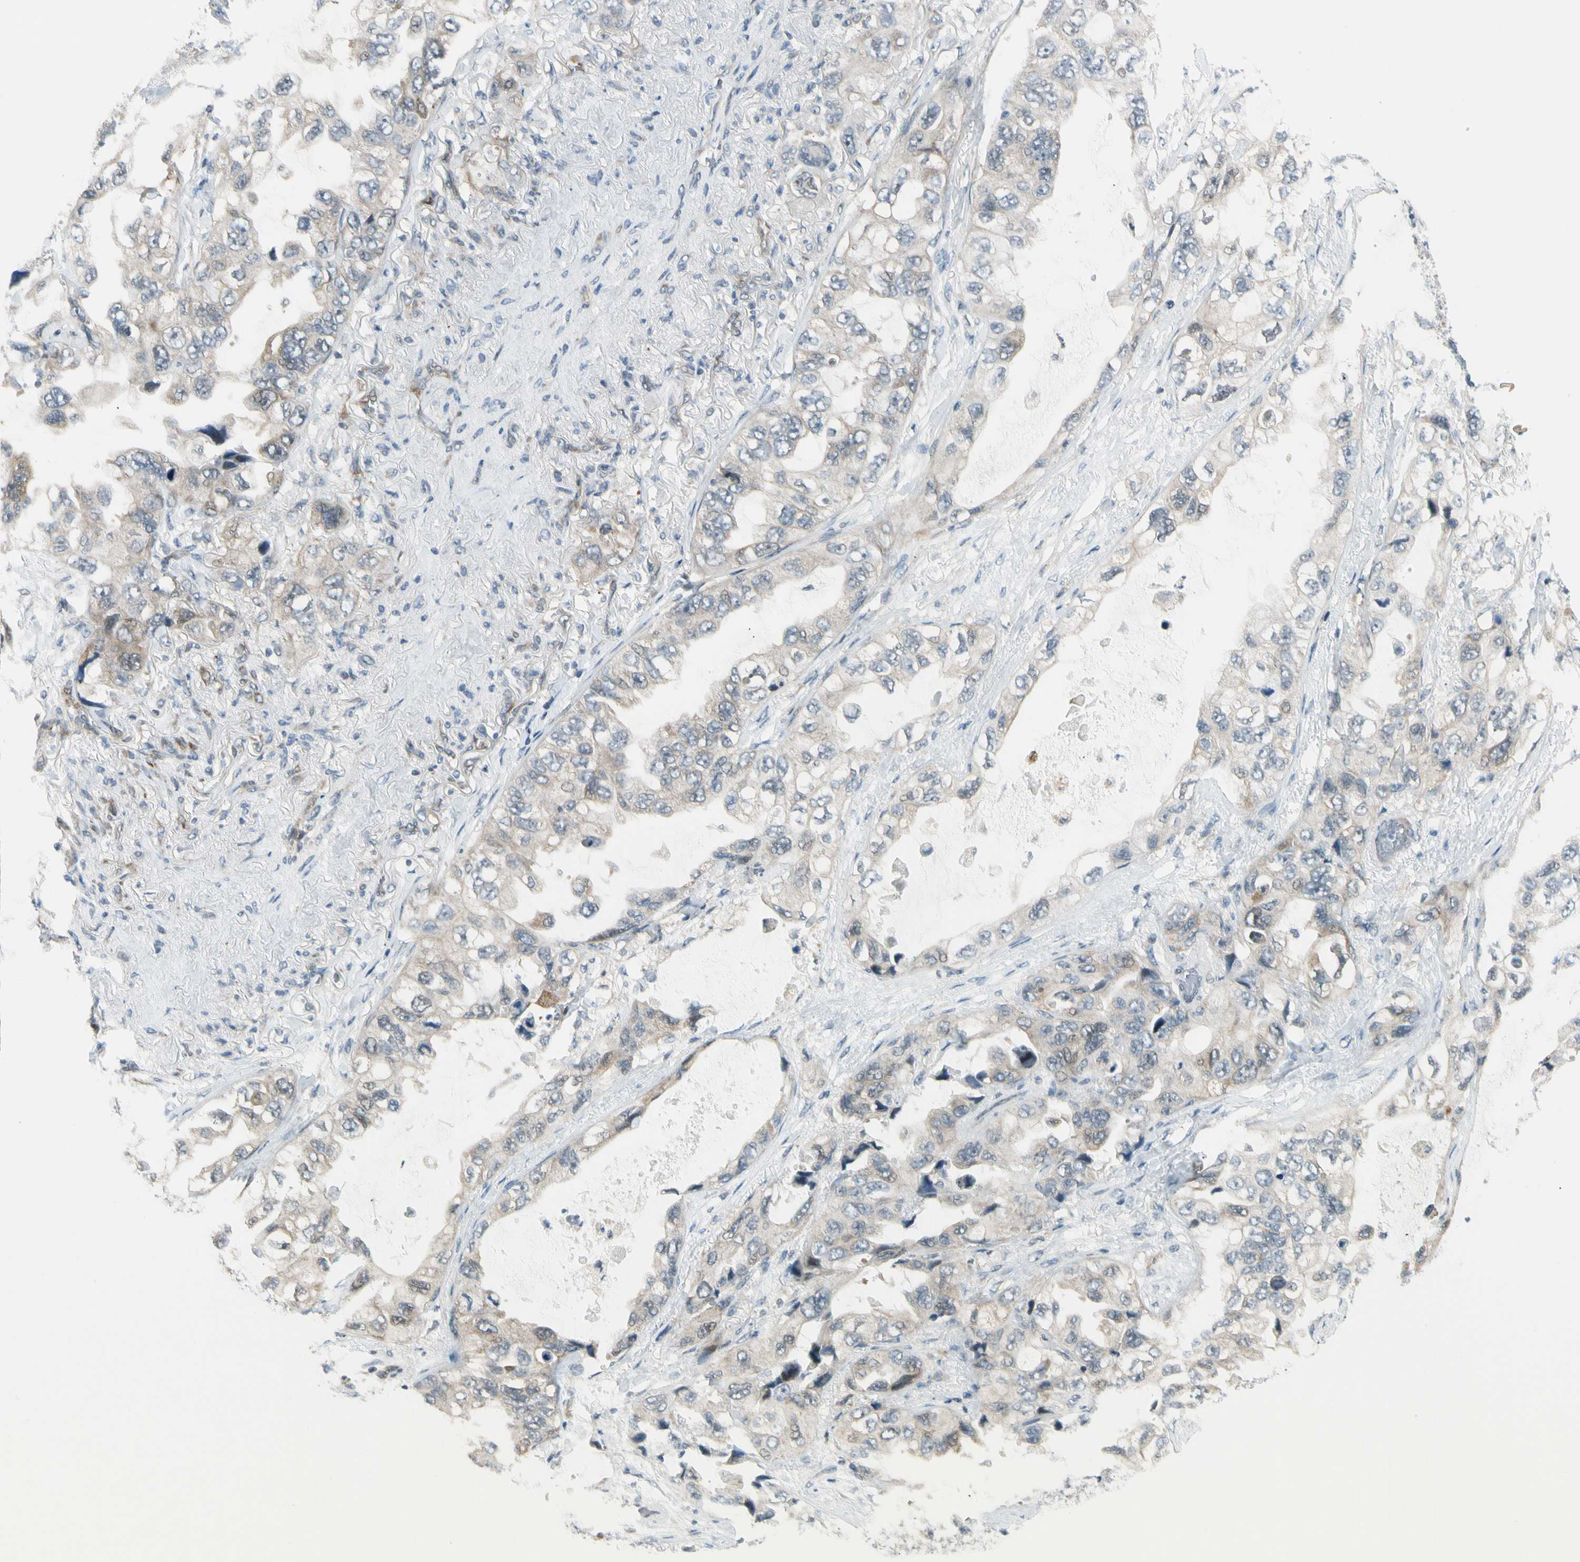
{"staining": {"intensity": "weak", "quantity": "25%-75%", "location": "cytoplasmic/membranous"}, "tissue": "lung cancer", "cell_type": "Tumor cells", "image_type": "cancer", "snomed": [{"axis": "morphology", "description": "Squamous cell carcinoma, NOS"}, {"axis": "topography", "description": "Lung"}], "caption": "Lung cancer stained with immunohistochemistry reveals weak cytoplasmic/membranous positivity in approximately 25%-75% of tumor cells. The staining was performed using DAB to visualize the protein expression in brown, while the nuclei were stained in blue with hematoxylin (Magnification: 20x).", "gene": "SVBP", "patient": {"sex": "female", "age": 73}}